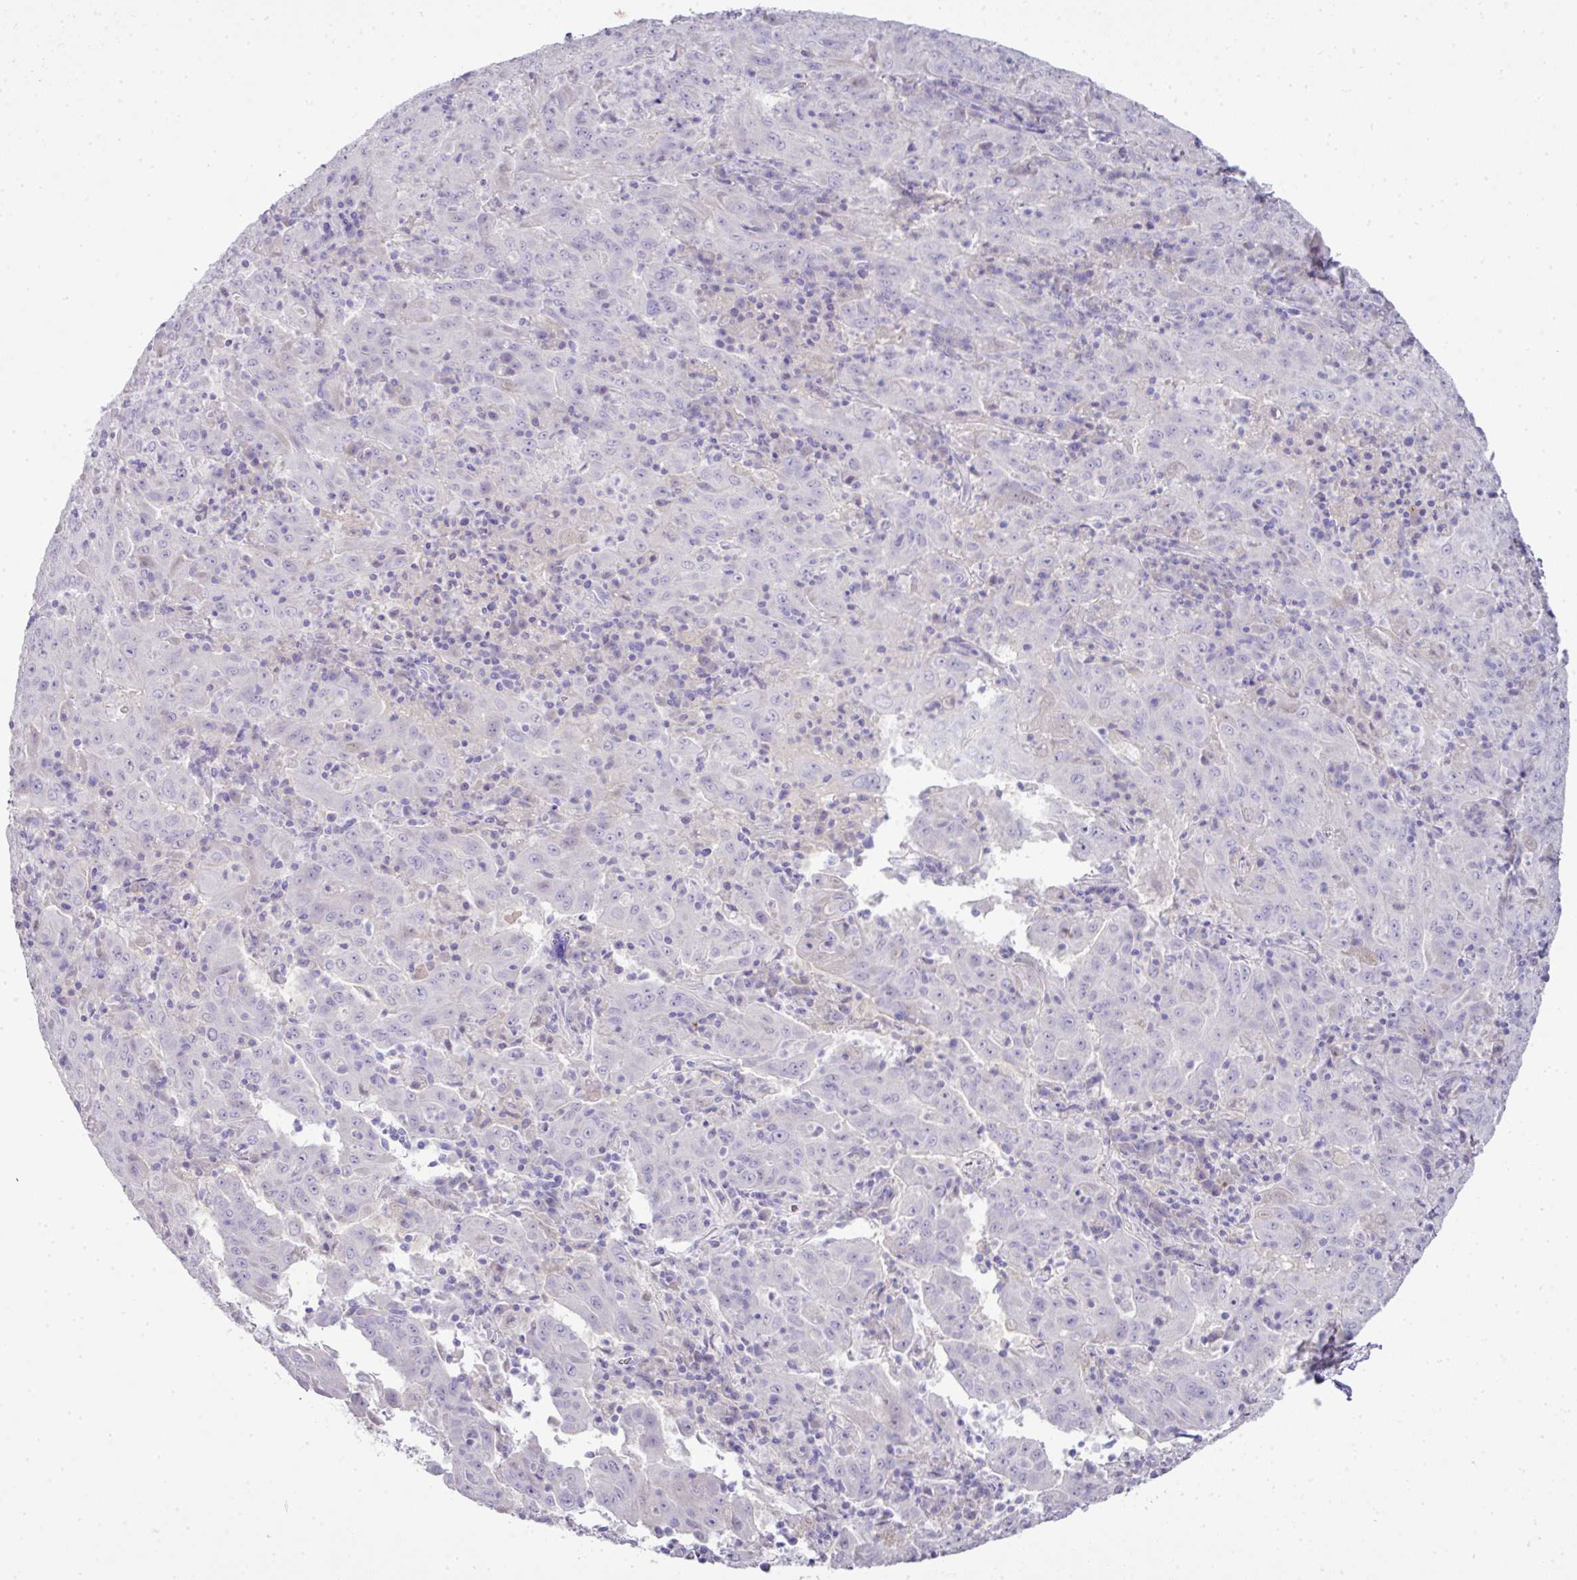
{"staining": {"intensity": "negative", "quantity": "none", "location": "none"}, "tissue": "pancreatic cancer", "cell_type": "Tumor cells", "image_type": "cancer", "snomed": [{"axis": "morphology", "description": "Adenocarcinoma, NOS"}, {"axis": "topography", "description": "Pancreas"}], "caption": "This micrograph is of pancreatic cancer (adenocarcinoma) stained with immunohistochemistry (IHC) to label a protein in brown with the nuclei are counter-stained blue. There is no expression in tumor cells.", "gene": "BCL11A", "patient": {"sex": "male", "age": 63}}